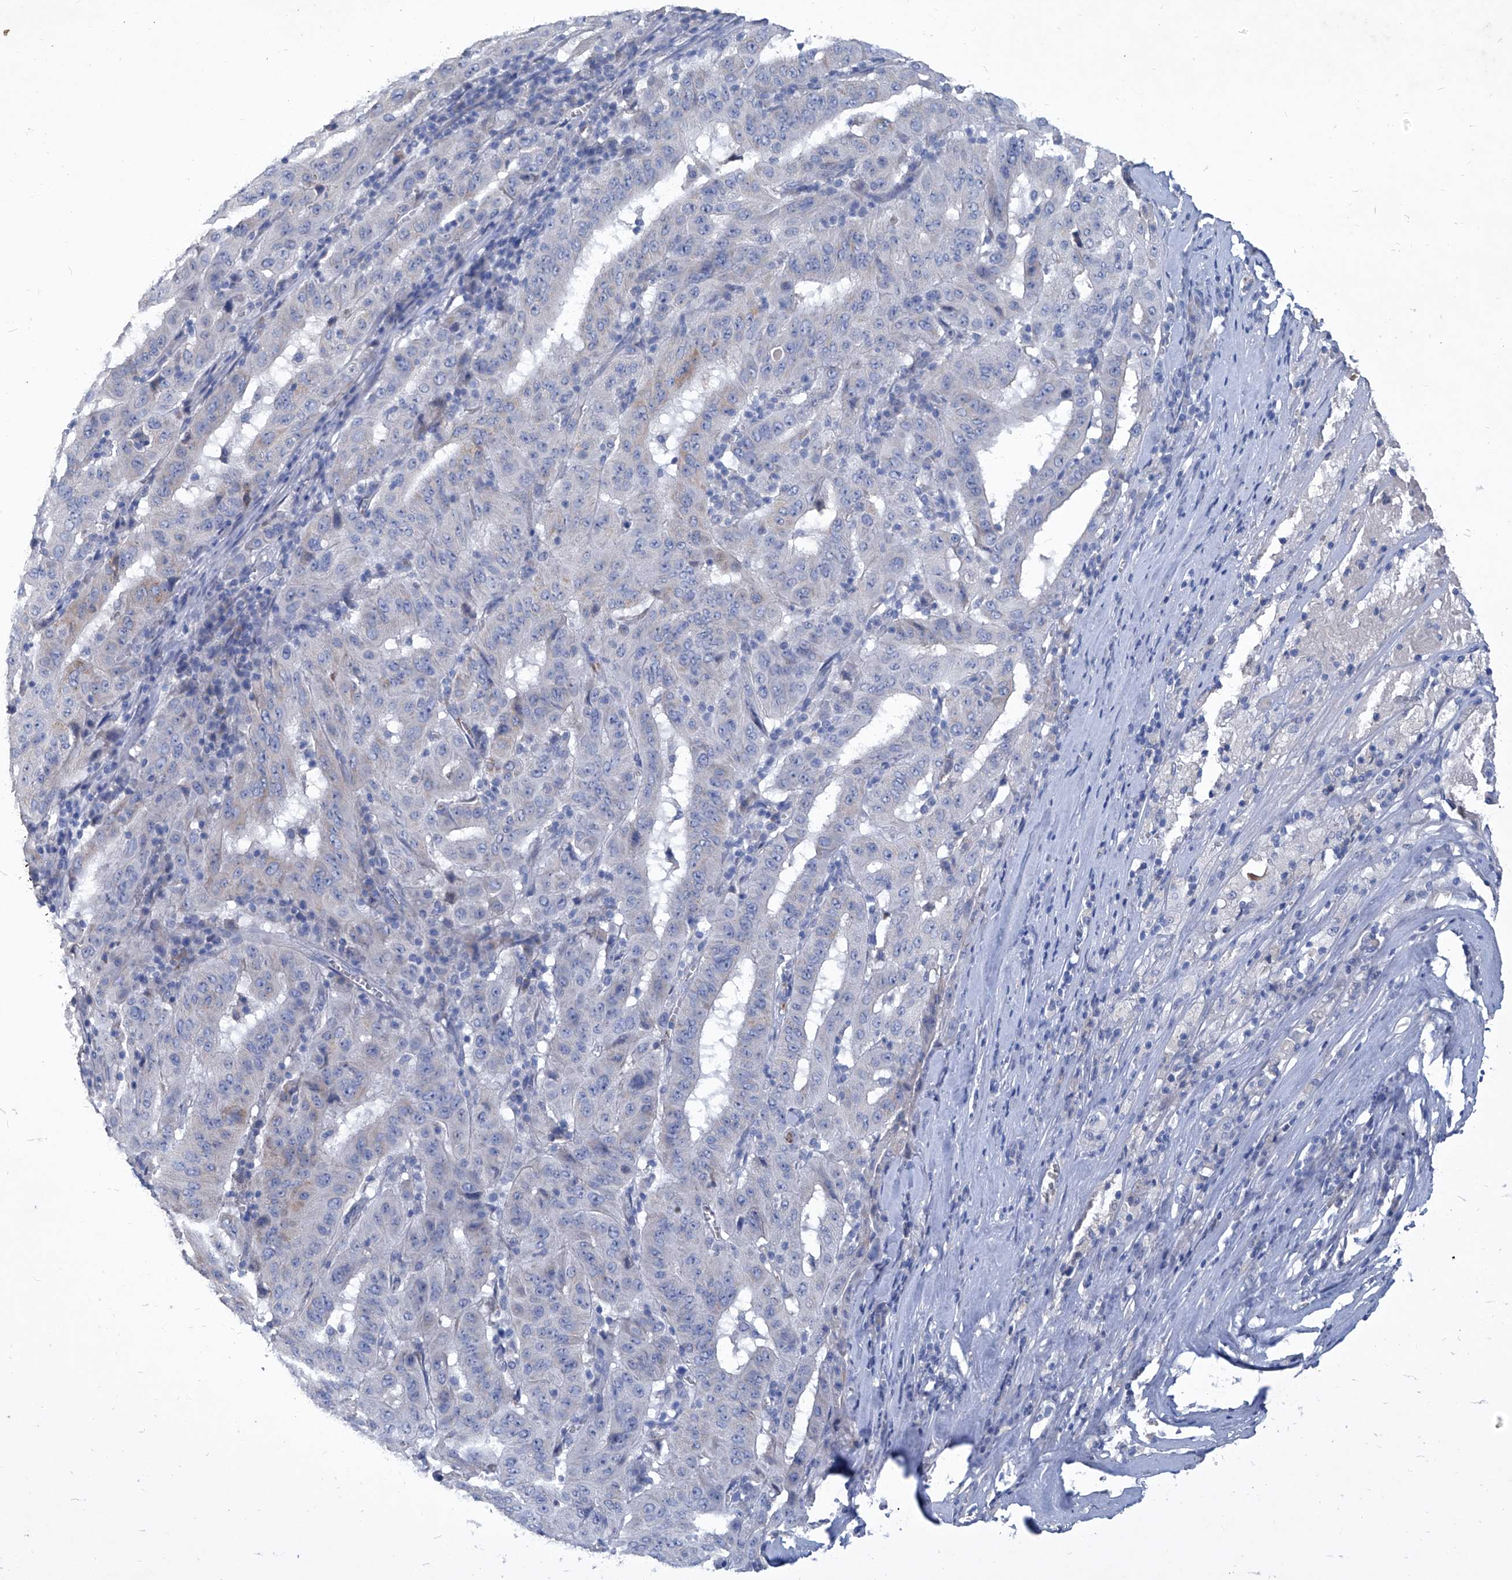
{"staining": {"intensity": "negative", "quantity": "none", "location": "none"}, "tissue": "pancreatic cancer", "cell_type": "Tumor cells", "image_type": "cancer", "snomed": [{"axis": "morphology", "description": "Adenocarcinoma, NOS"}, {"axis": "topography", "description": "Pancreas"}], "caption": "DAB (3,3'-diaminobenzidine) immunohistochemical staining of pancreatic adenocarcinoma demonstrates no significant expression in tumor cells. The staining was performed using DAB (3,3'-diaminobenzidine) to visualize the protein expression in brown, while the nuclei were stained in blue with hematoxylin (Magnification: 20x).", "gene": "MTARC1", "patient": {"sex": "male", "age": 63}}